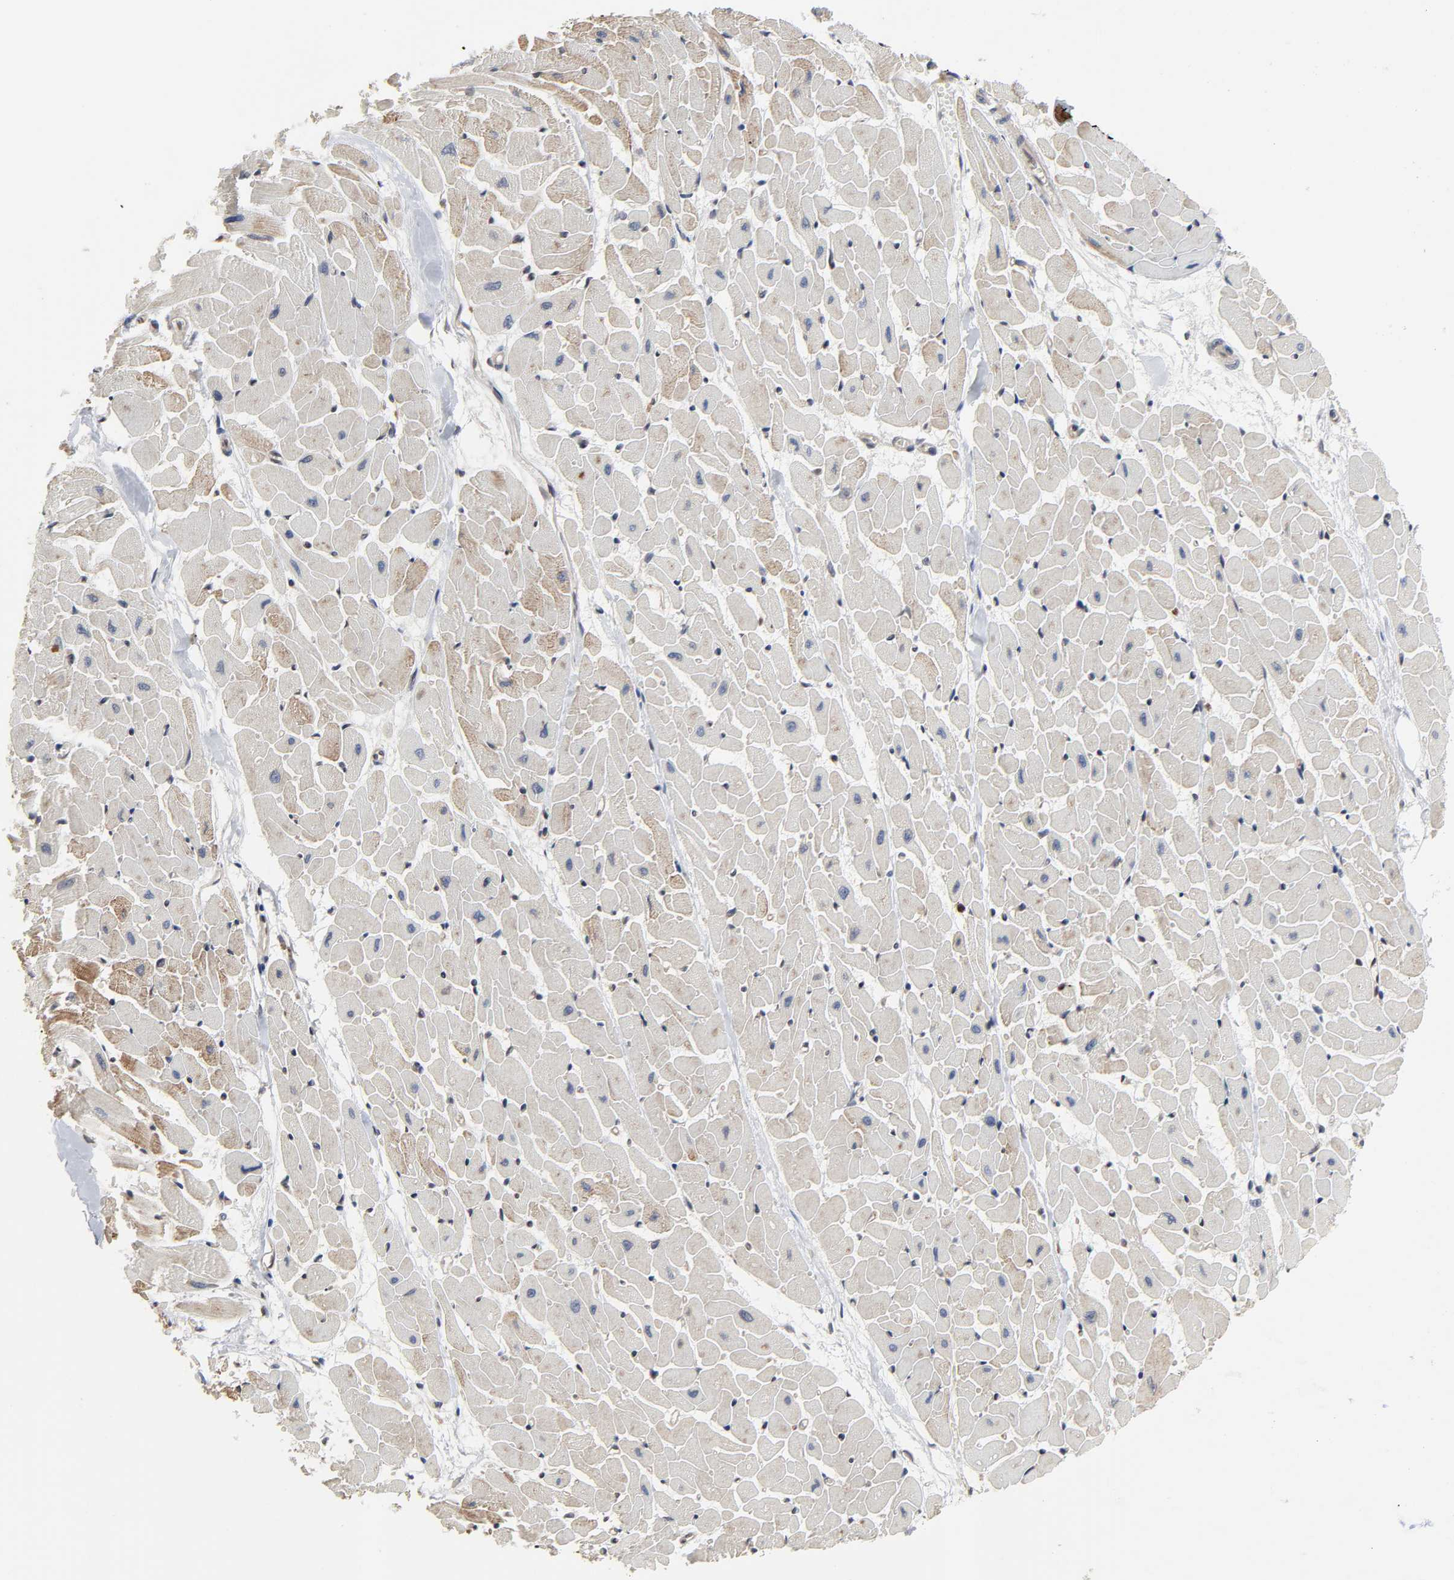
{"staining": {"intensity": "weak", "quantity": "25%-75%", "location": "cytoplasmic/membranous"}, "tissue": "heart muscle", "cell_type": "Cardiomyocytes", "image_type": "normal", "snomed": [{"axis": "morphology", "description": "Normal tissue, NOS"}, {"axis": "topography", "description": "Heart"}], "caption": "Heart muscle stained with DAB IHC reveals low levels of weak cytoplasmic/membranous expression in about 25%-75% of cardiomyocytes. The staining is performed using DAB (3,3'-diaminobenzidine) brown chromogen to label protein expression. The nuclei are counter-stained blue using hematoxylin.", "gene": "CCDC175", "patient": {"sex": "female", "age": 19}}